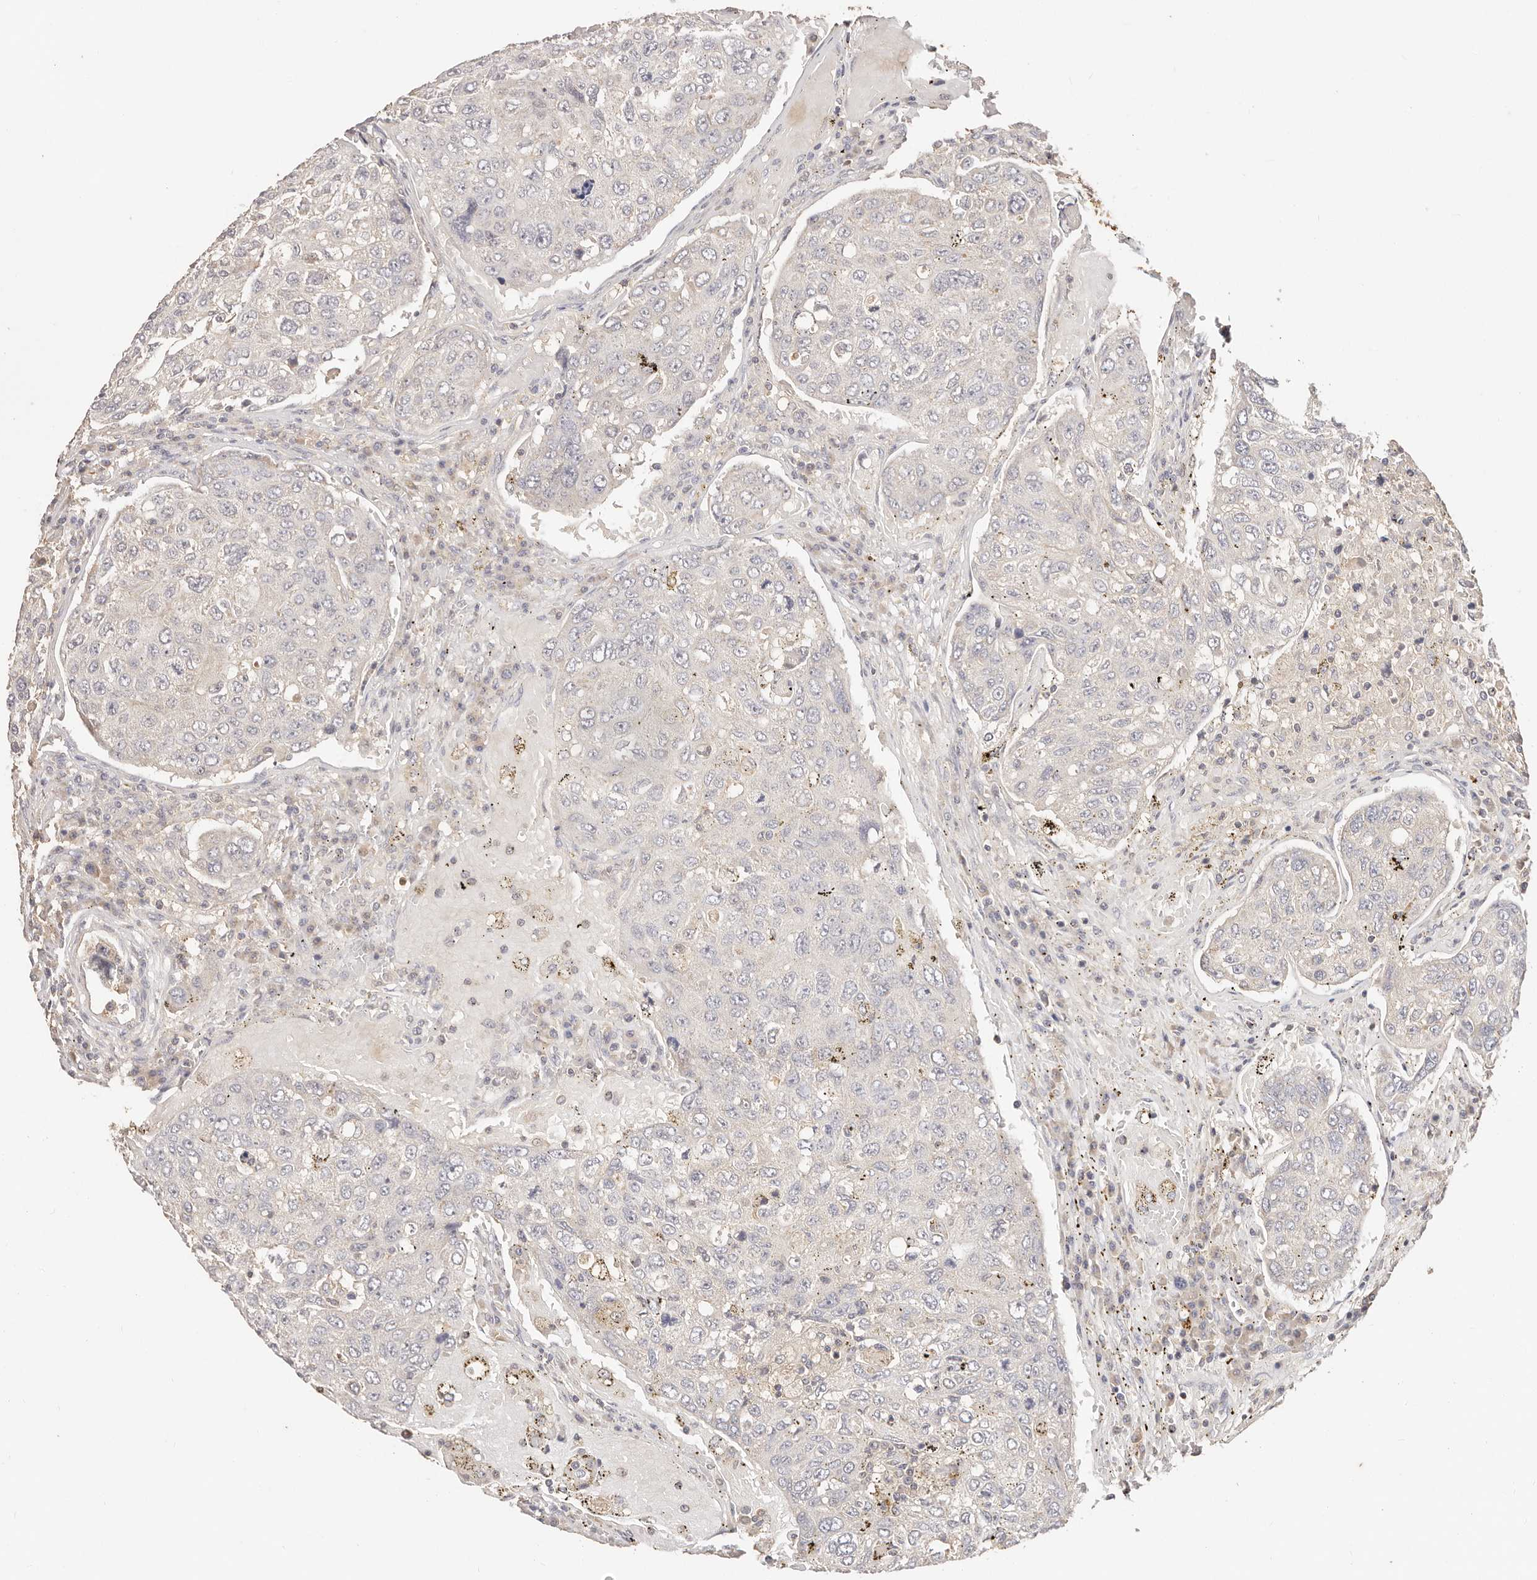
{"staining": {"intensity": "negative", "quantity": "none", "location": "none"}, "tissue": "urothelial cancer", "cell_type": "Tumor cells", "image_type": "cancer", "snomed": [{"axis": "morphology", "description": "Urothelial carcinoma, High grade"}, {"axis": "topography", "description": "Lymph node"}, {"axis": "topography", "description": "Urinary bladder"}], "caption": "This is an IHC histopathology image of high-grade urothelial carcinoma. There is no positivity in tumor cells.", "gene": "CXADR", "patient": {"sex": "male", "age": 51}}